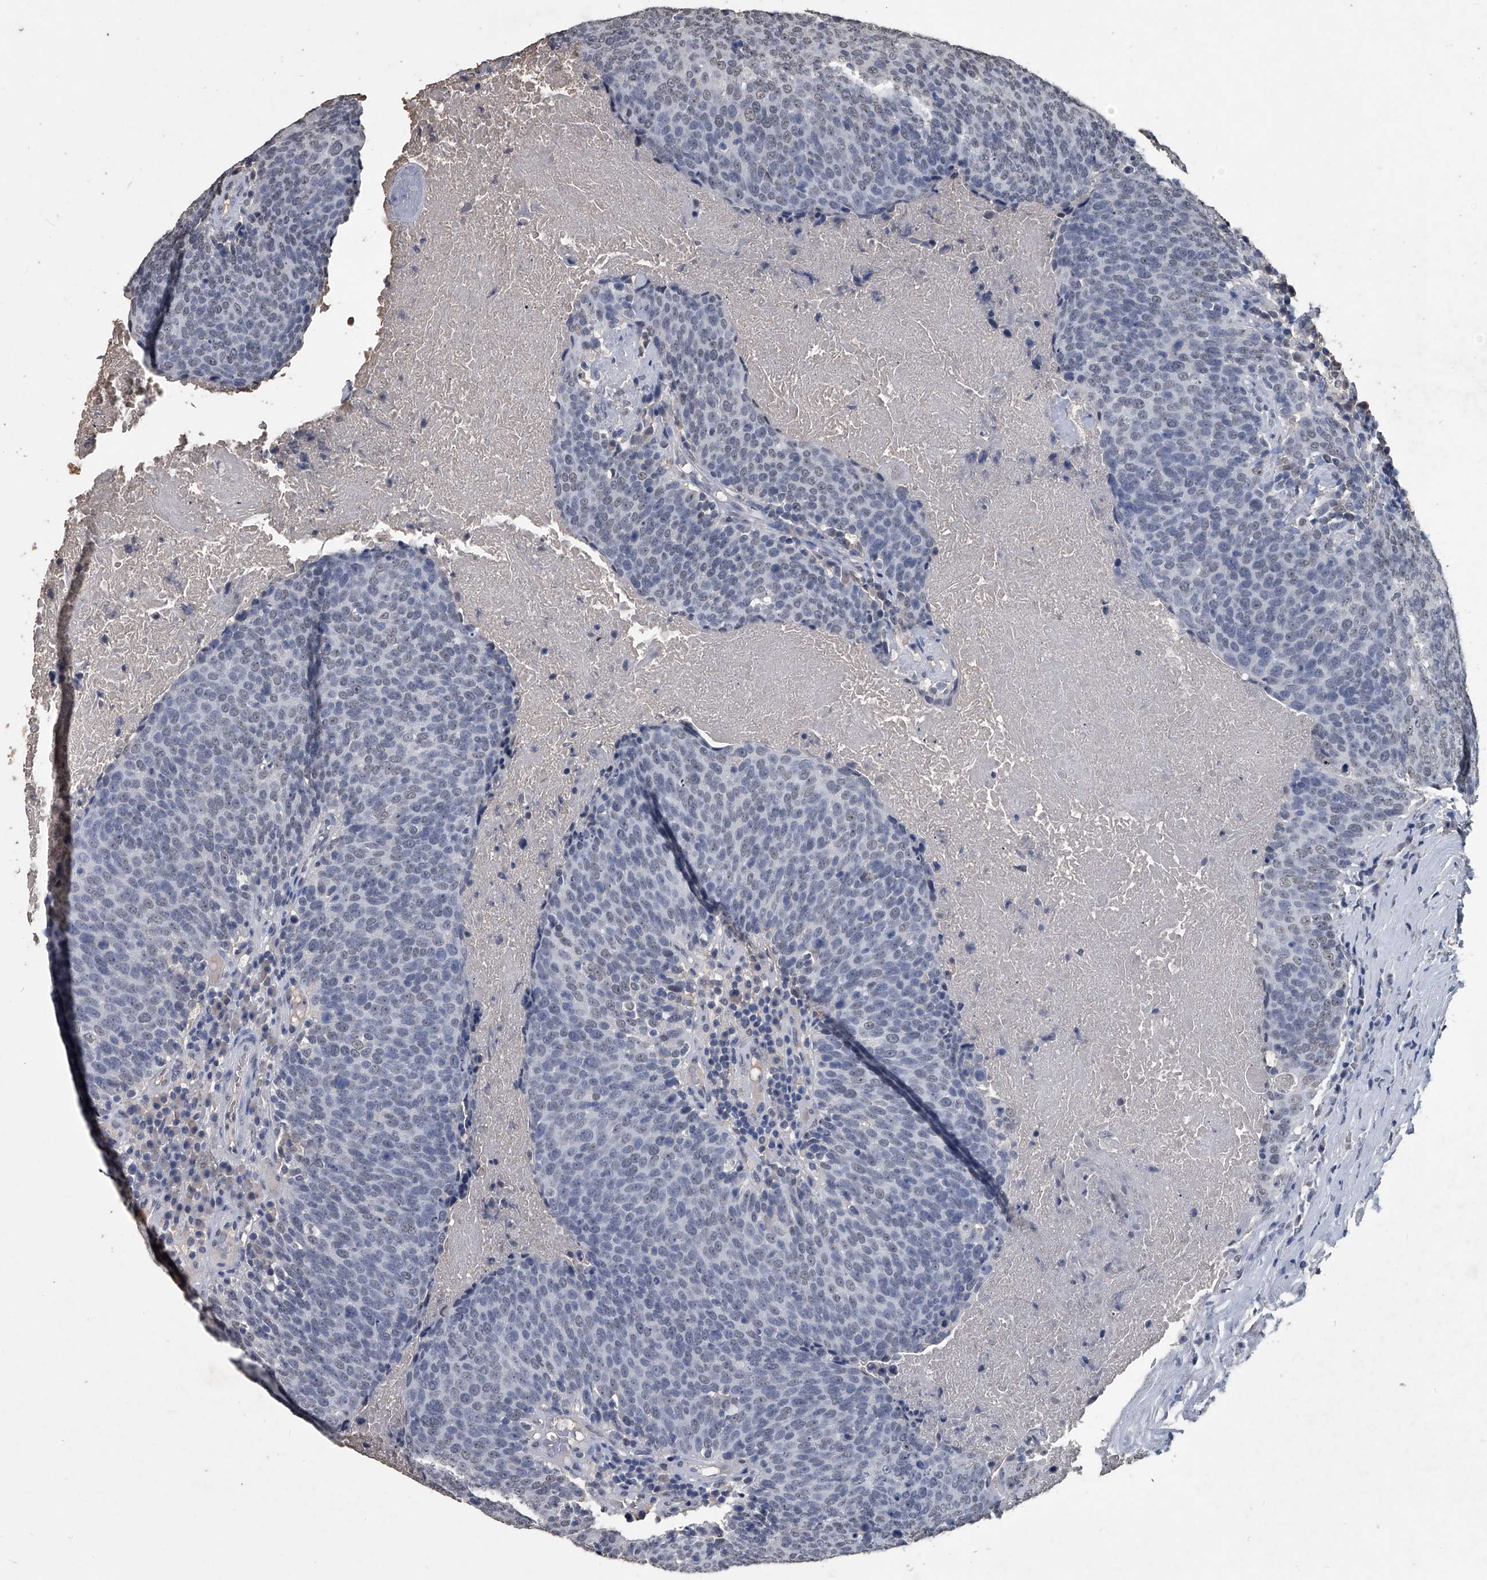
{"staining": {"intensity": "weak", "quantity": "<25%", "location": "nuclear"}, "tissue": "head and neck cancer", "cell_type": "Tumor cells", "image_type": "cancer", "snomed": [{"axis": "morphology", "description": "Squamous cell carcinoma, NOS"}, {"axis": "morphology", "description": "Squamous cell carcinoma, metastatic, NOS"}, {"axis": "topography", "description": "Lymph node"}, {"axis": "topography", "description": "Head-Neck"}], "caption": "Immunohistochemistry (IHC) photomicrograph of head and neck cancer (metastatic squamous cell carcinoma) stained for a protein (brown), which shows no positivity in tumor cells.", "gene": "MATR3", "patient": {"sex": "male", "age": 62}}